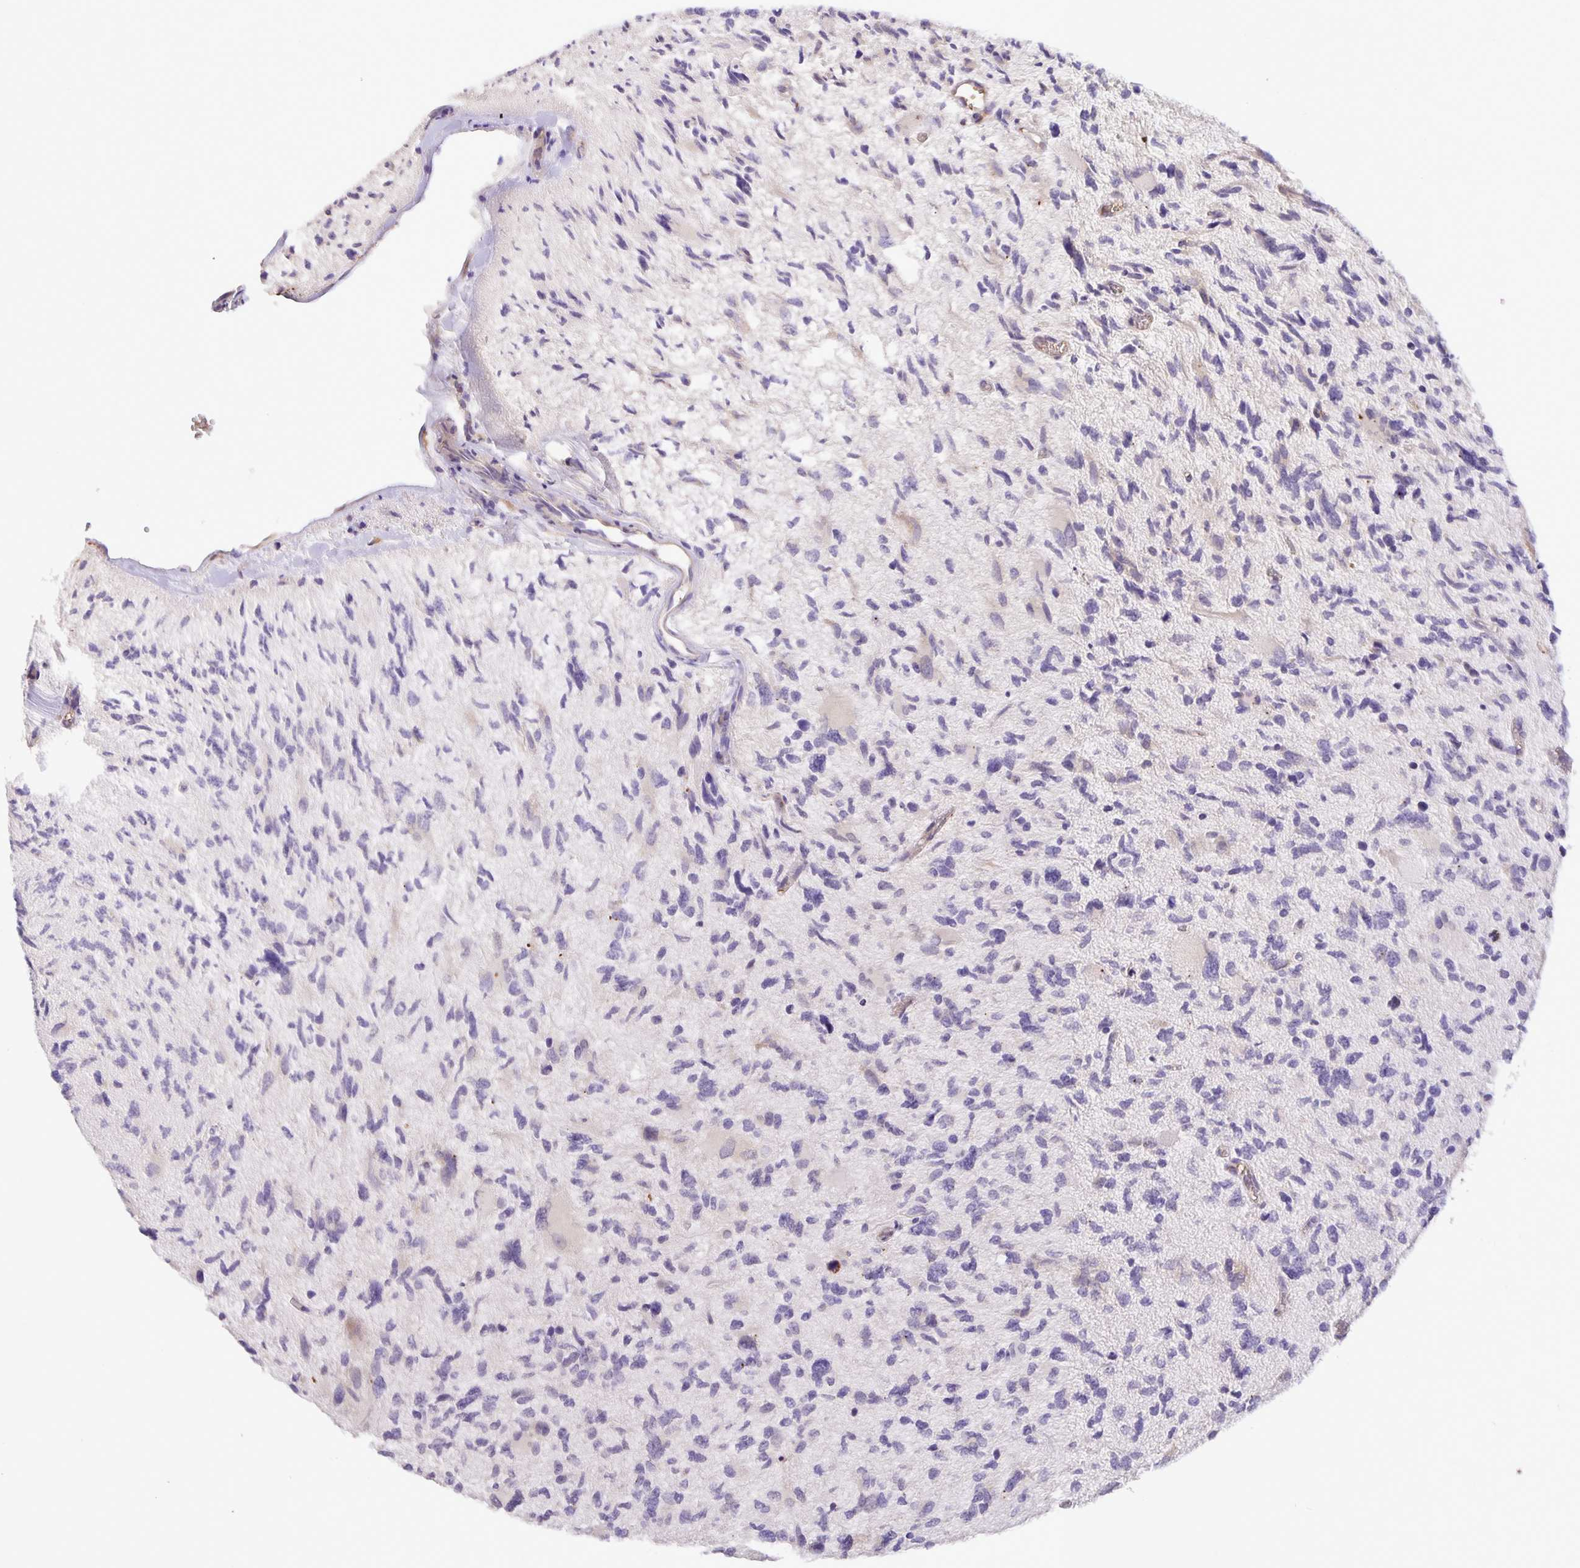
{"staining": {"intensity": "negative", "quantity": "none", "location": "none"}, "tissue": "glioma", "cell_type": "Tumor cells", "image_type": "cancer", "snomed": [{"axis": "morphology", "description": "Glioma, malignant, High grade"}, {"axis": "topography", "description": "Brain"}], "caption": "Immunohistochemical staining of human glioma displays no significant expression in tumor cells.", "gene": "TMEM71", "patient": {"sex": "female", "age": 11}}